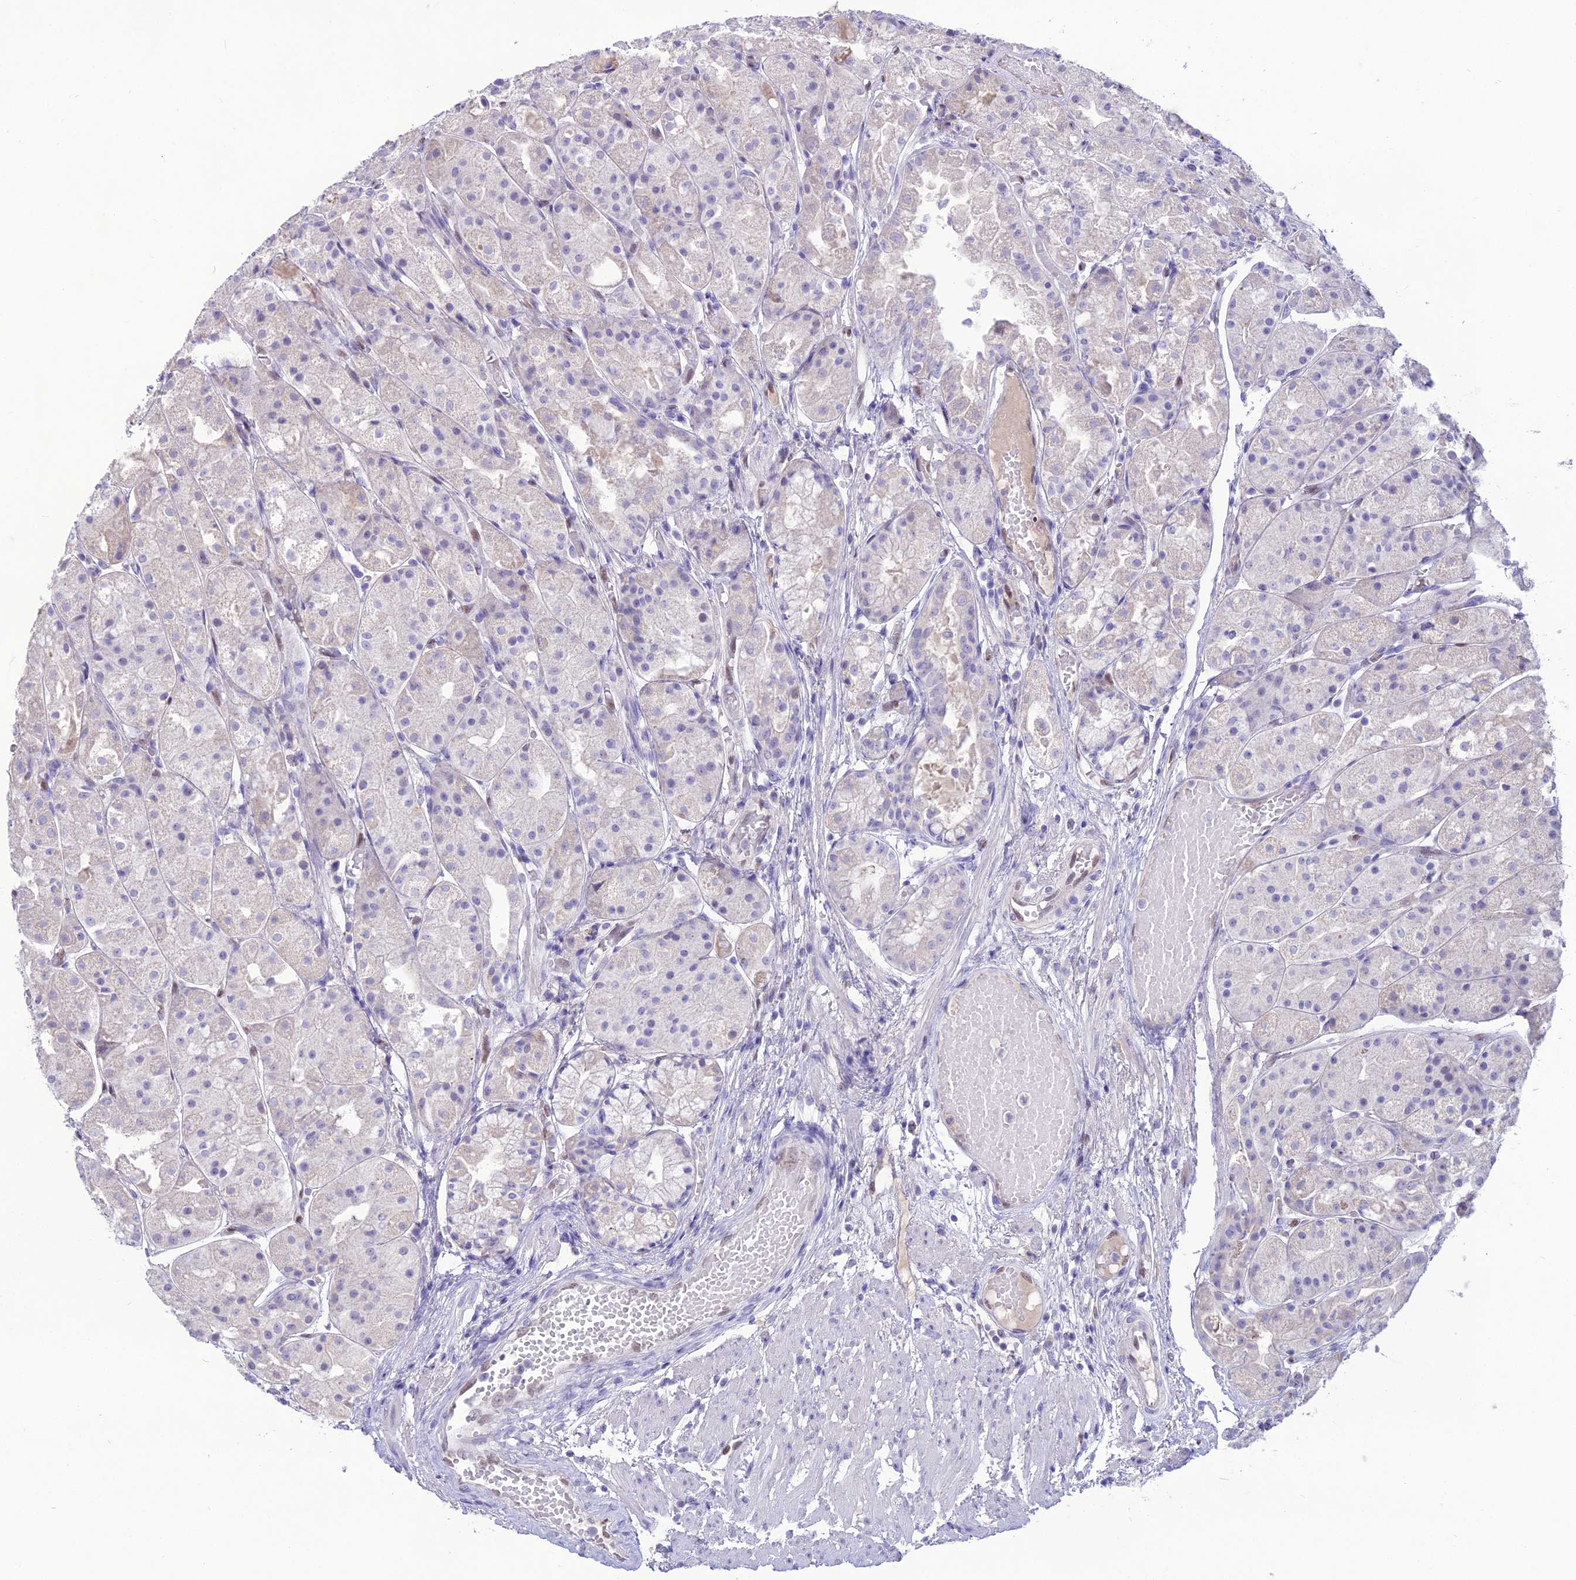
{"staining": {"intensity": "negative", "quantity": "none", "location": "none"}, "tissue": "stomach", "cell_type": "Glandular cells", "image_type": "normal", "snomed": [{"axis": "morphology", "description": "Normal tissue, NOS"}, {"axis": "topography", "description": "Stomach, upper"}], "caption": "This is an immunohistochemistry (IHC) micrograph of unremarkable human stomach. There is no positivity in glandular cells.", "gene": "NOVA2", "patient": {"sex": "male", "age": 72}}